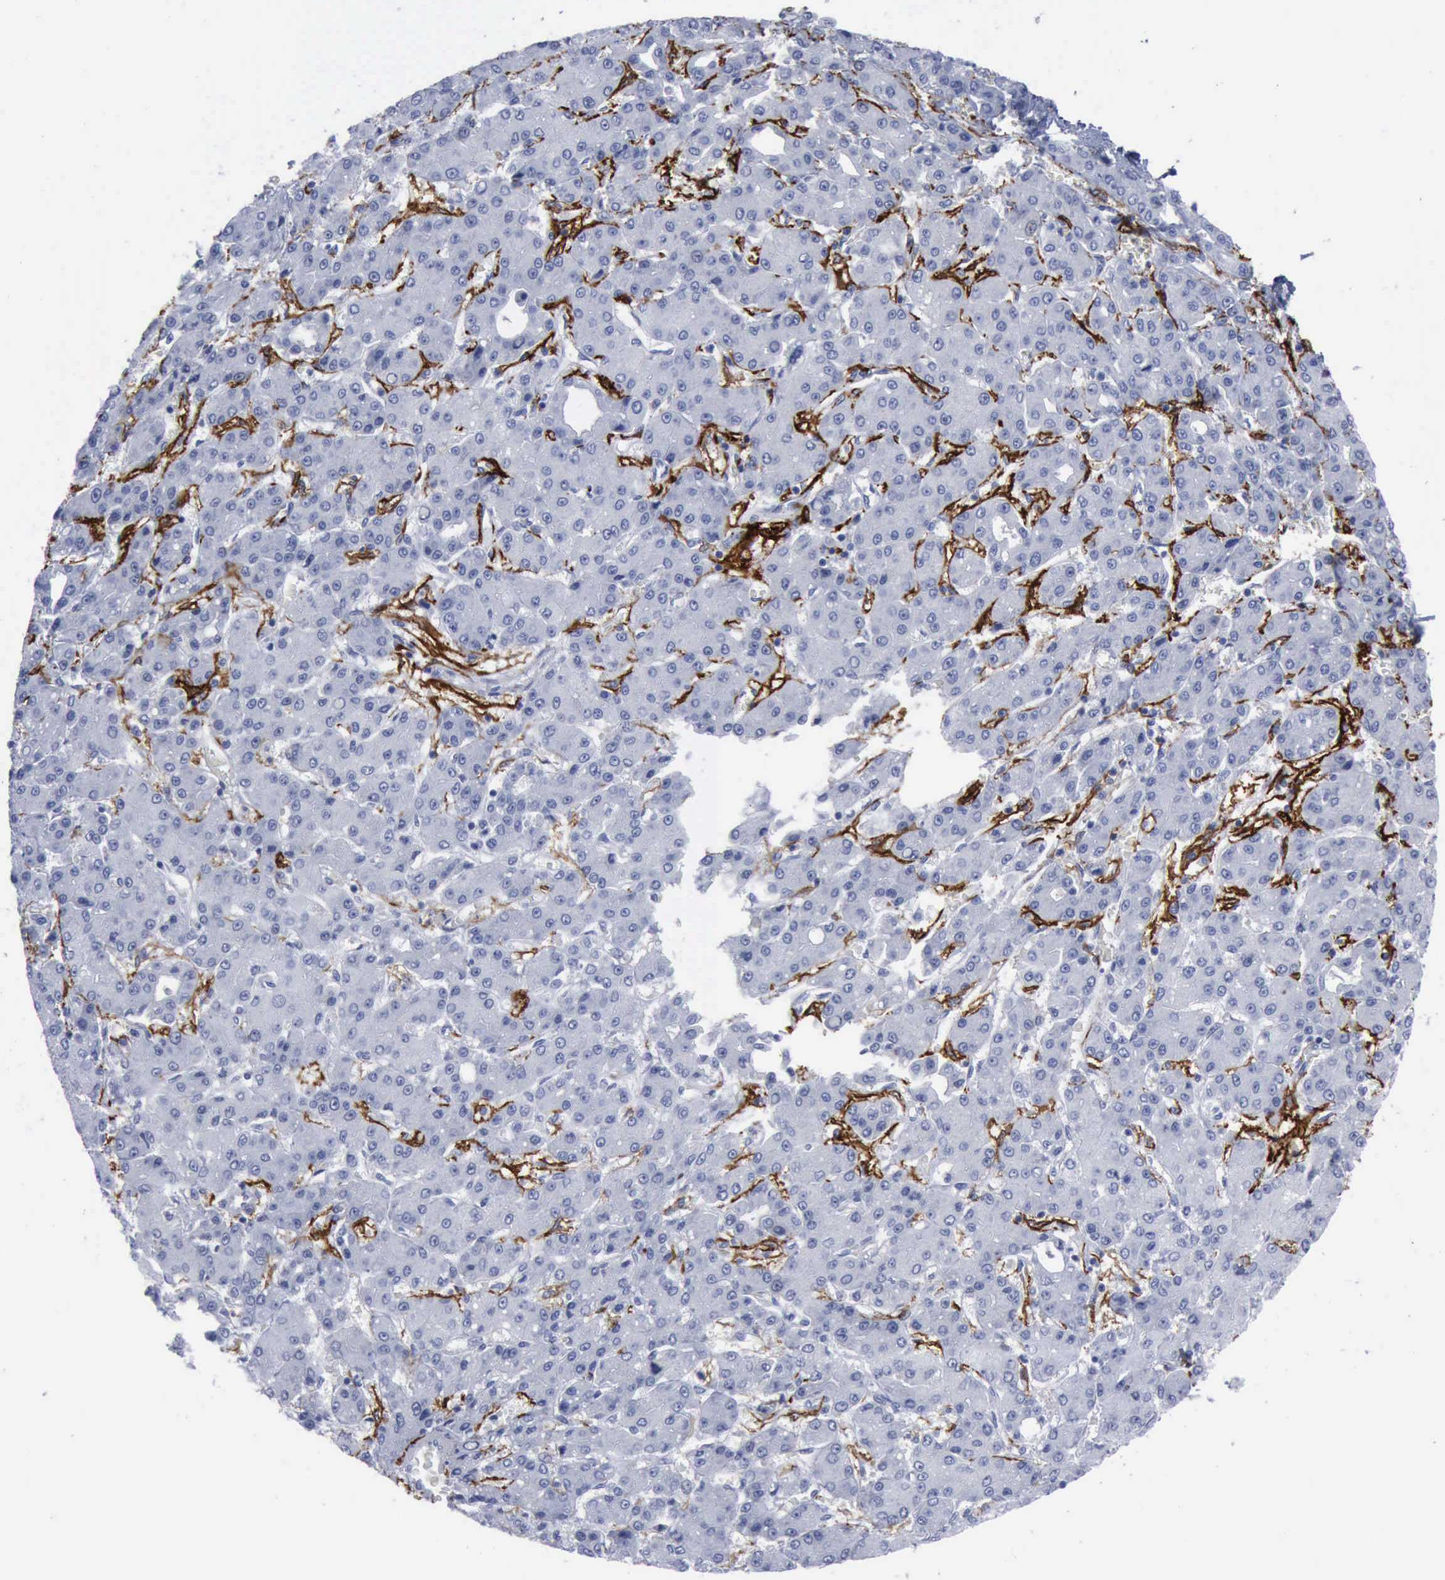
{"staining": {"intensity": "negative", "quantity": "none", "location": "none"}, "tissue": "liver cancer", "cell_type": "Tumor cells", "image_type": "cancer", "snomed": [{"axis": "morphology", "description": "Carcinoma, Hepatocellular, NOS"}, {"axis": "topography", "description": "Liver"}], "caption": "A high-resolution image shows IHC staining of hepatocellular carcinoma (liver), which reveals no significant positivity in tumor cells.", "gene": "NGFR", "patient": {"sex": "male", "age": 69}}